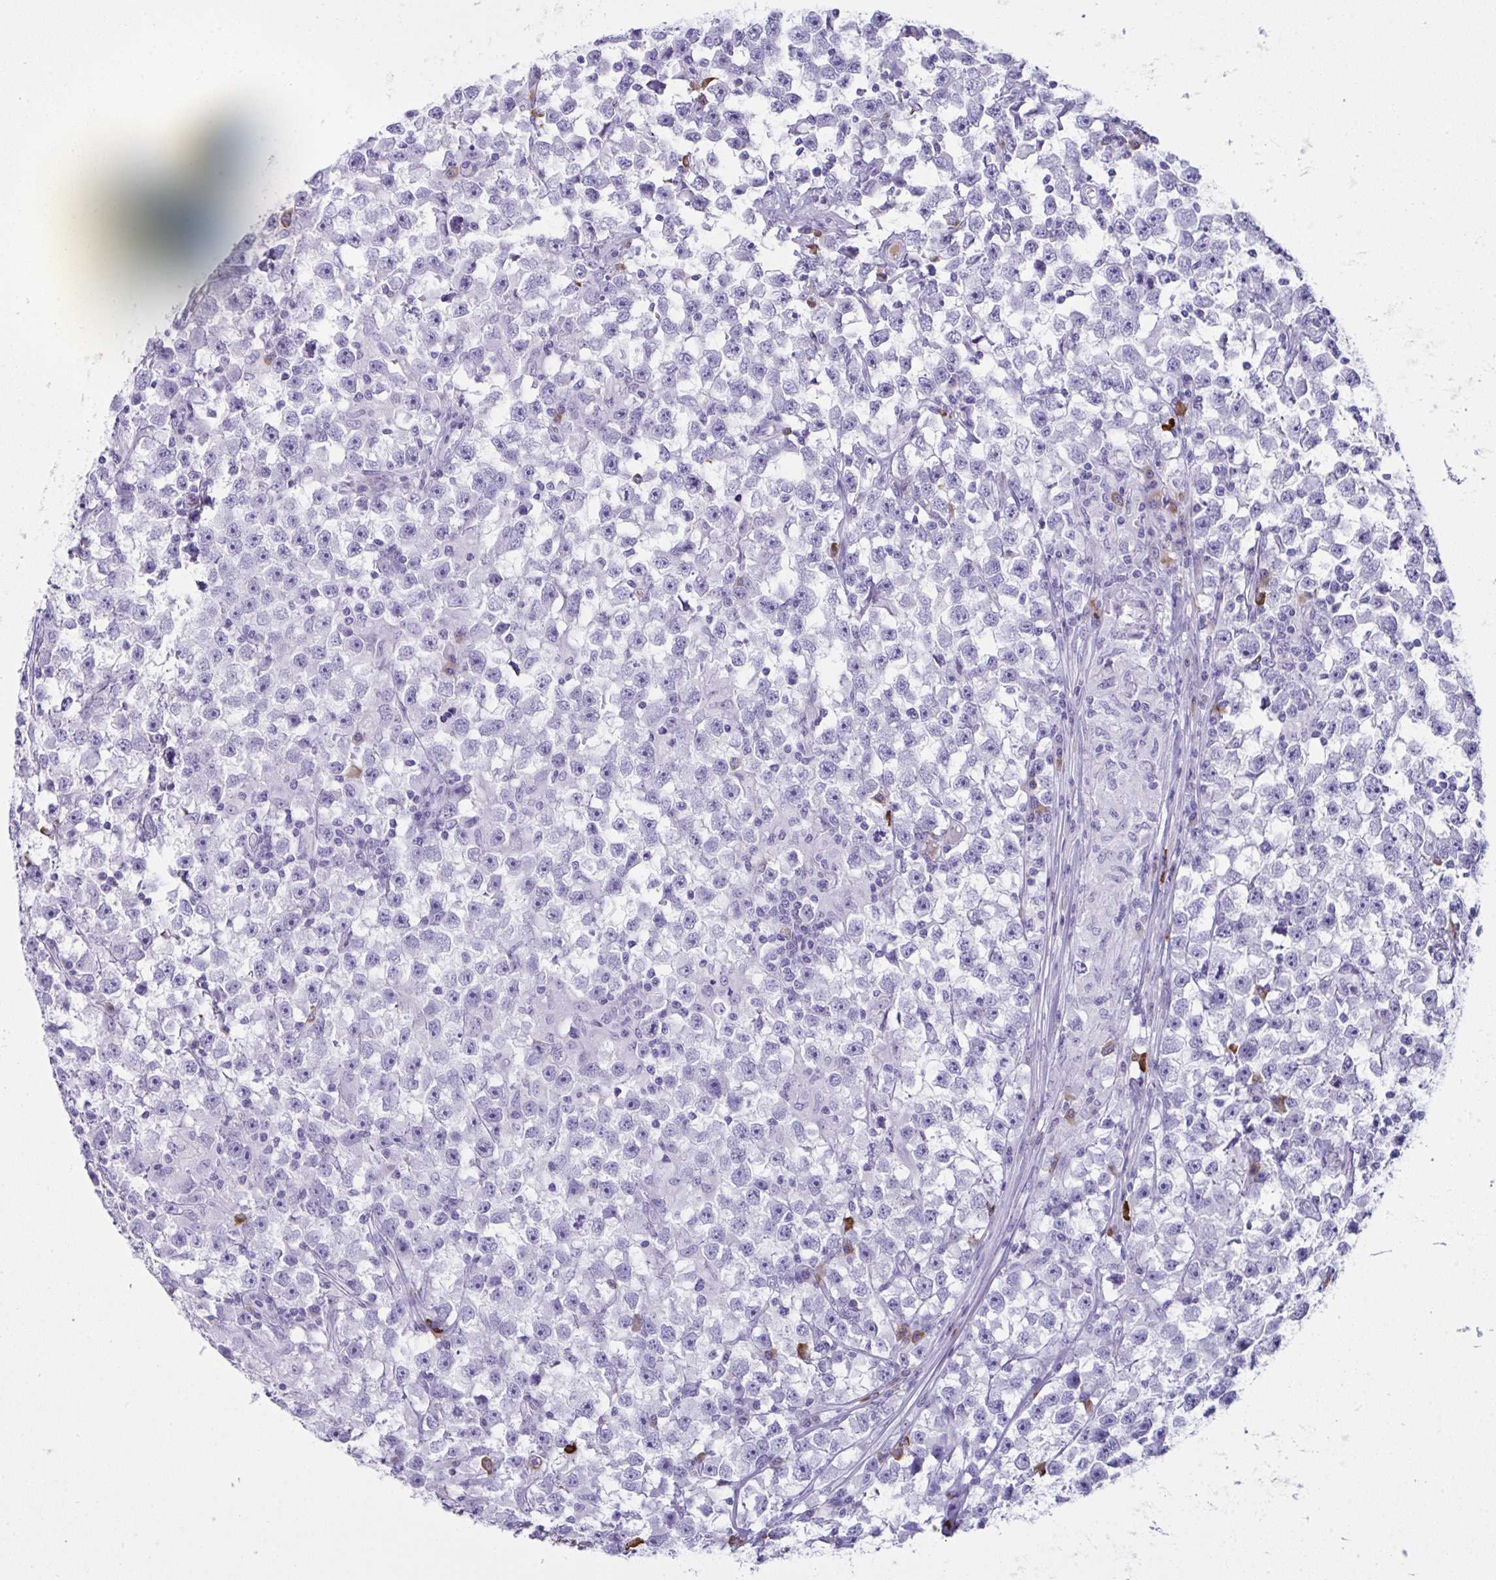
{"staining": {"intensity": "negative", "quantity": "none", "location": "none"}, "tissue": "testis cancer", "cell_type": "Tumor cells", "image_type": "cancer", "snomed": [{"axis": "morphology", "description": "Seminoma, NOS"}, {"axis": "topography", "description": "Testis"}], "caption": "A high-resolution micrograph shows immunohistochemistry staining of testis seminoma, which reveals no significant staining in tumor cells.", "gene": "JCHAIN", "patient": {"sex": "male", "age": 33}}